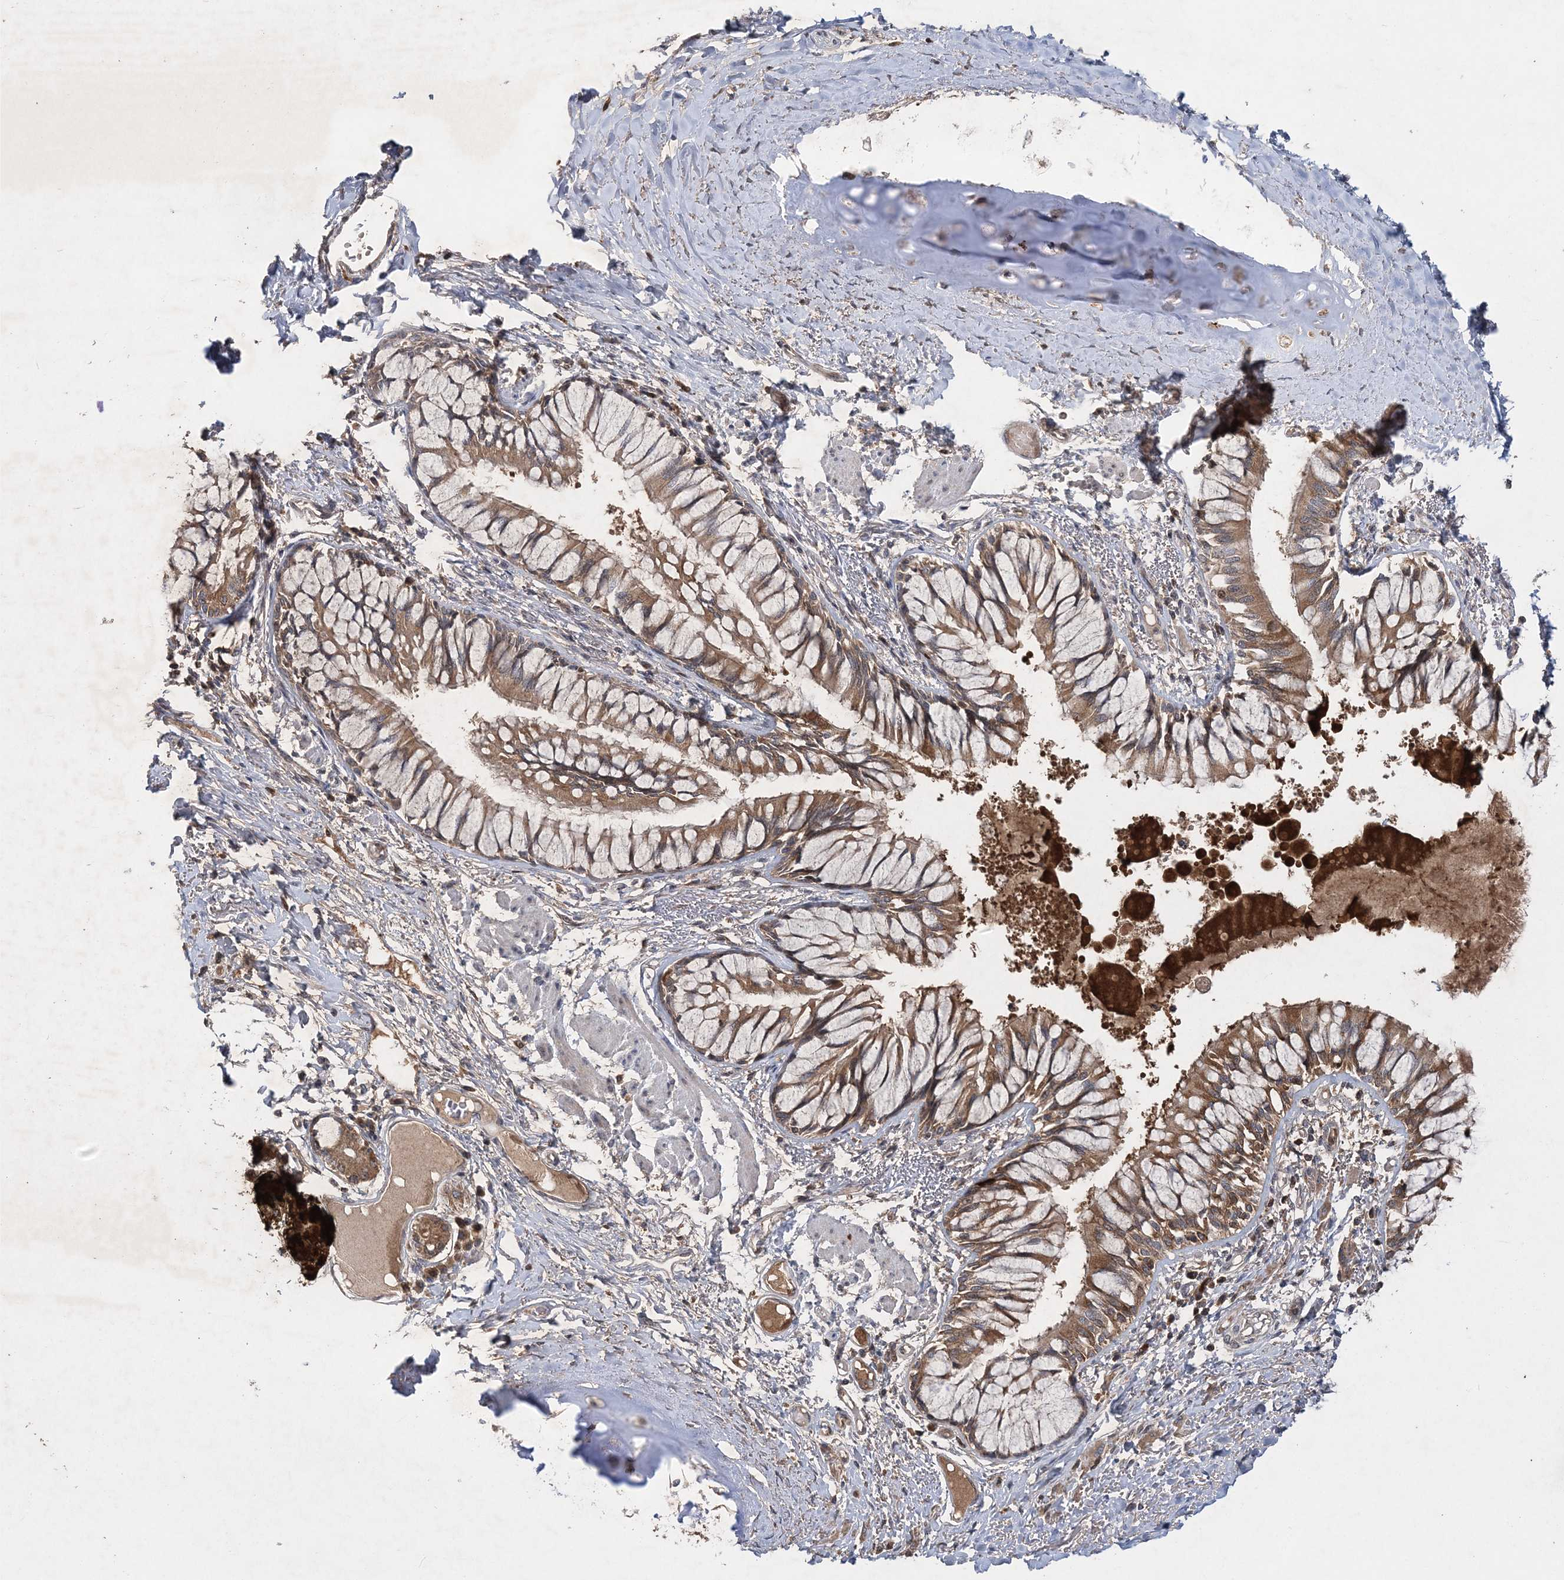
{"staining": {"intensity": "moderate", "quantity": ">75%", "location": "cytoplasmic/membranous"}, "tissue": "bronchus", "cell_type": "Respiratory epithelial cells", "image_type": "normal", "snomed": [{"axis": "morphology", "description": "Normal tissue, NOS"}, {"axis": "topography", "description": "Cartilage tissue"}, {"axis": "topography", "description": "Bronchus"}, {"axis": "topography", "description": "Lung"}], "caption": "IHC (DAB (3,3'-diaminobenzidine)) staining of unremarkable human bronchus shows moderate cytoplasmic/membranous protein positivity in about >75% of respiratory epithelial cells.", "gene": "RAB14", "patient": {"sex": "male", "age": 64}}